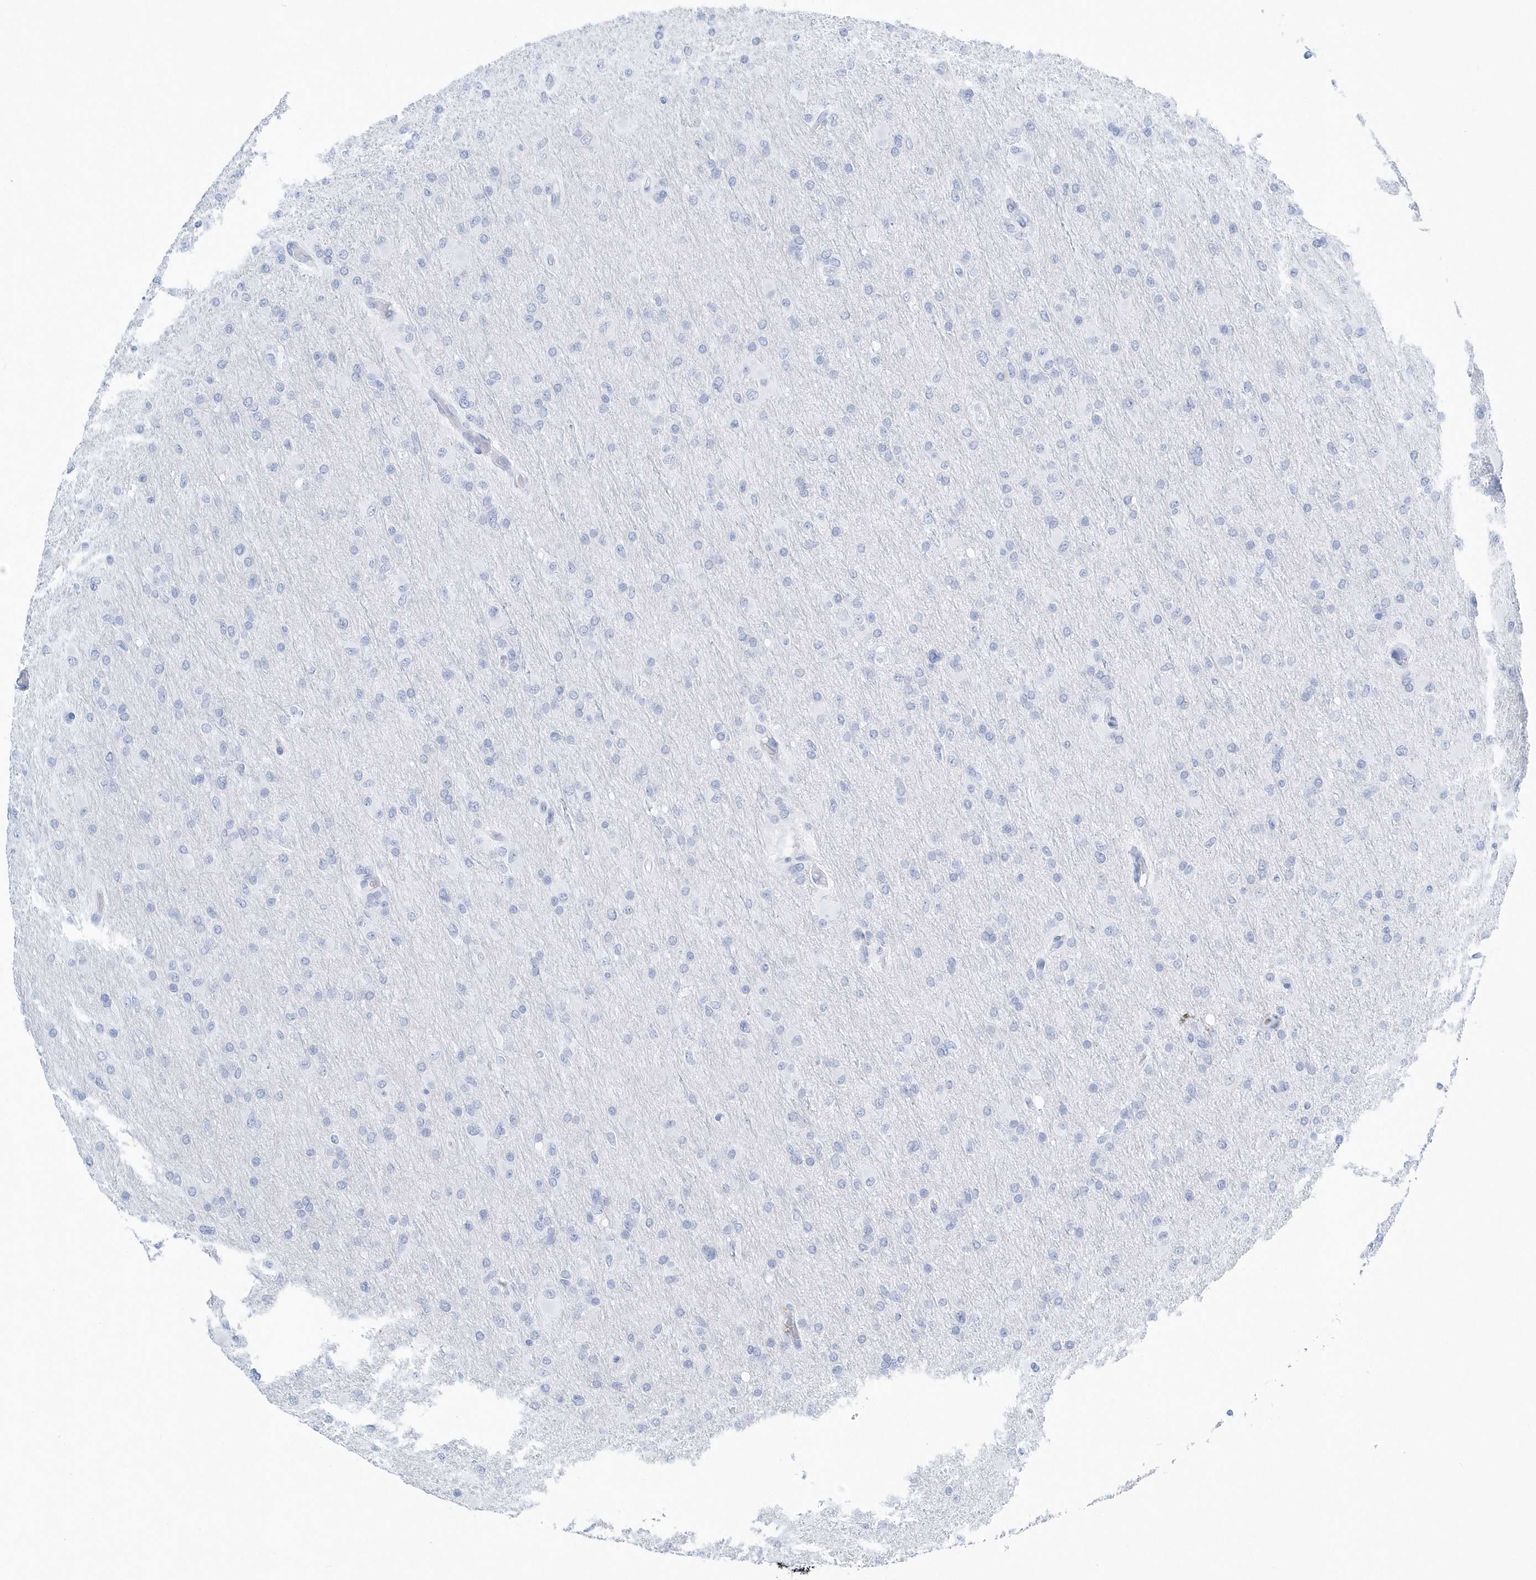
{"staining": {"intensity": "negative", "quantity": "none", "location": "none"}, "tissue": "glioma", "cell_type": "Tumor cells", "image_type": "cancer", "snomed": [{"axis": "morphology", "description": "Glioma, malignant, High grade"}, {"axis": "topography", "description": "Cerebral cortex"}], "caption": "High-grade glioma (malignant) stained for a protein using IHC displays no expression tumor cells.", "gene": "PTPRO", "patient": {"sex": "female", "age": 36}}